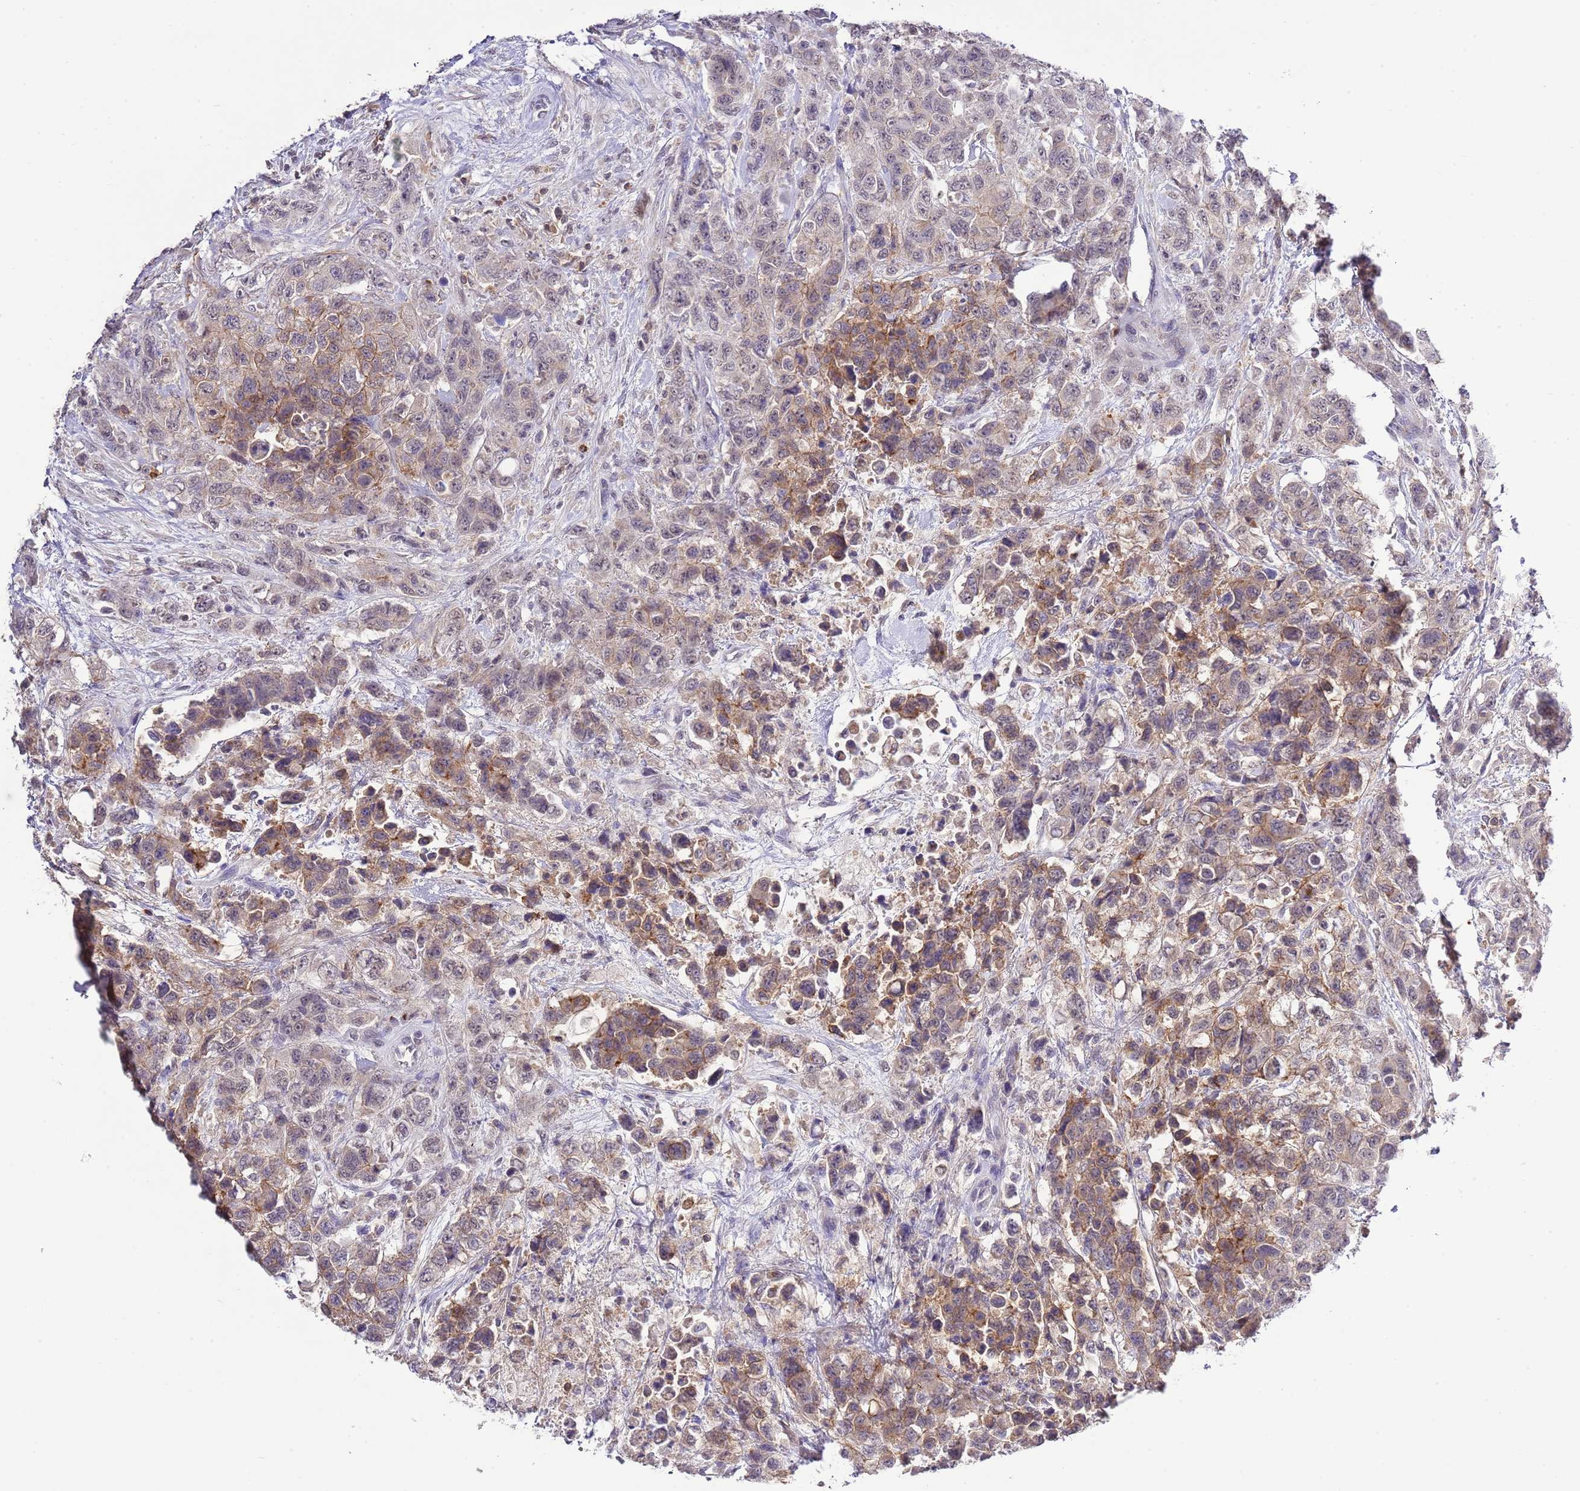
{"staining": {"intensity": "moderate", "quantity": "25%-75%", "location": "cytoplasmic/membranous"}, "tissue": "urothelial cancer", "cell_type": "Tumor cells", "image_type": "cancer", "snomed": [{"axis": "morphology", "description": "Urothelial carcinoma, High grade"}, {"axis": "topography", "description": "Urinary bladder"}], "caption": "Urothelial cancer tissue demonstrates moderate cytoplasmic/membranous staining in approximately 25%-75% of tumor cells", "gene": "EFHD1", "patient": {"sex": "female", "age": 78}}